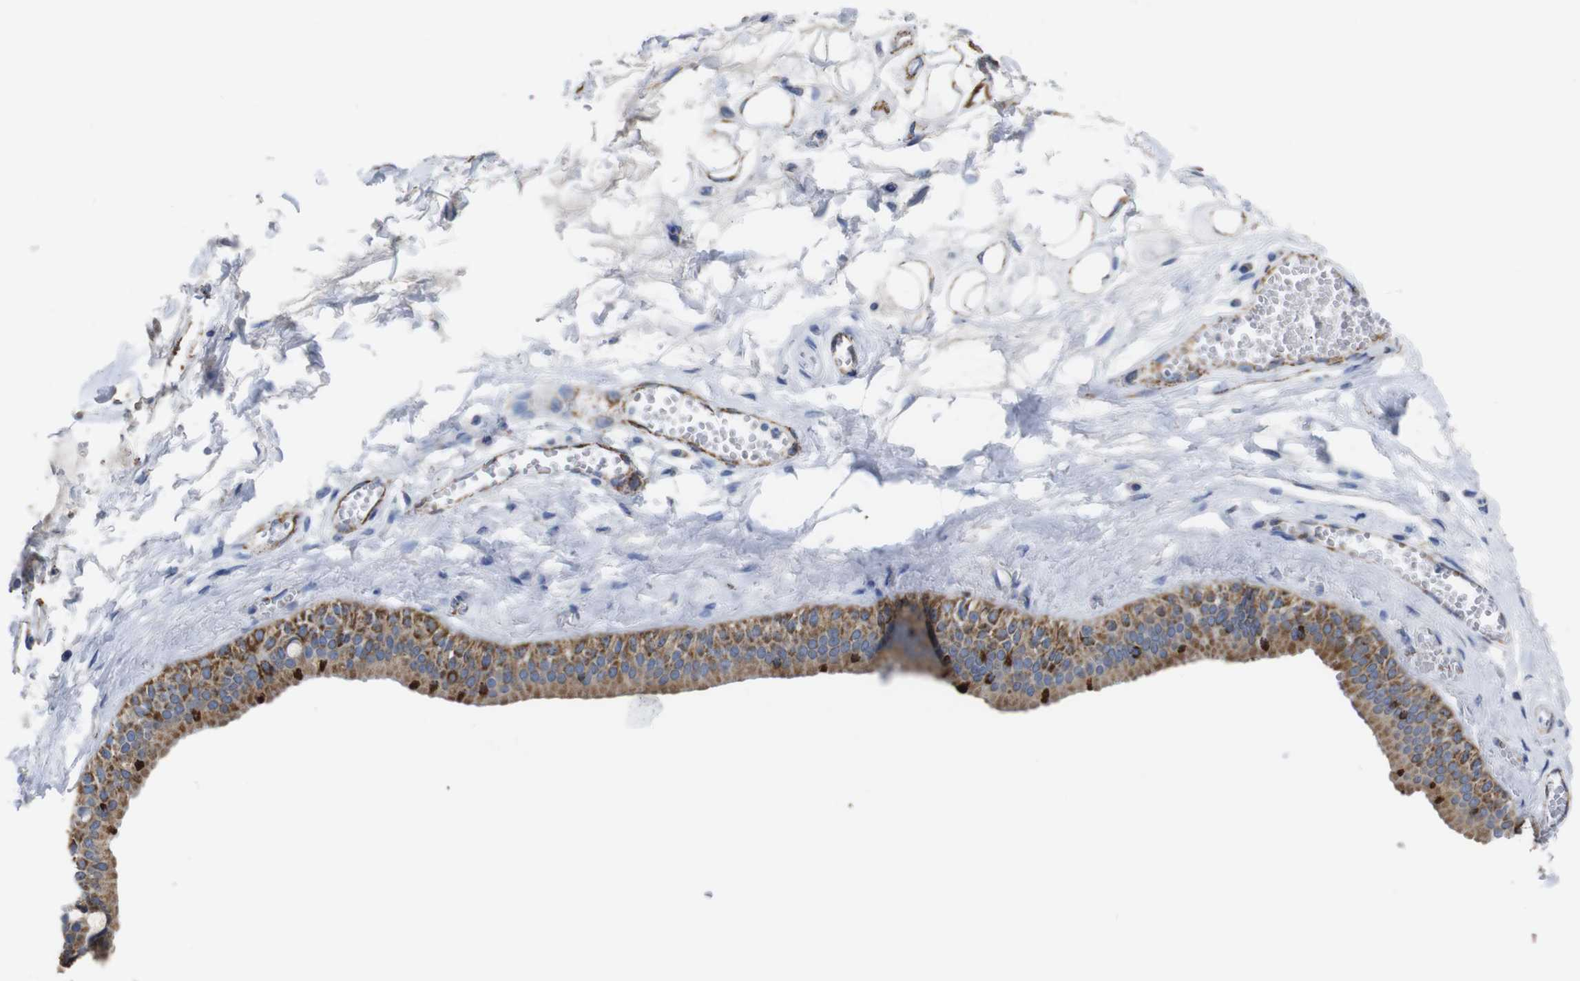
{"staining": {"intensity": "strong", "quantity": ">75%", "location": "cytoplasmic/membranous"}, "tissue": "adipose tissue", "cell_type": "Adipocytes", "image_type": "normal", "snomed": [{"axis": "morphology", "description": "Normal tissue, NOS"}, {"axis": "morphology", "description": "Inflammation, NOS"}, {"axis": "topography", "description": "Salivary gland"}, {"axis": "topography", "description": "Peripheral nerve tissue"}], "caption": "High-power microscopy captured an immunohistochemistry image of unremarkable adipose tissue, revealing strong cytoplasmic/membranous staining in about >75% of adipocytes.", "gene": "MAOA", "patient": {"sex": "female", "age": 75}}